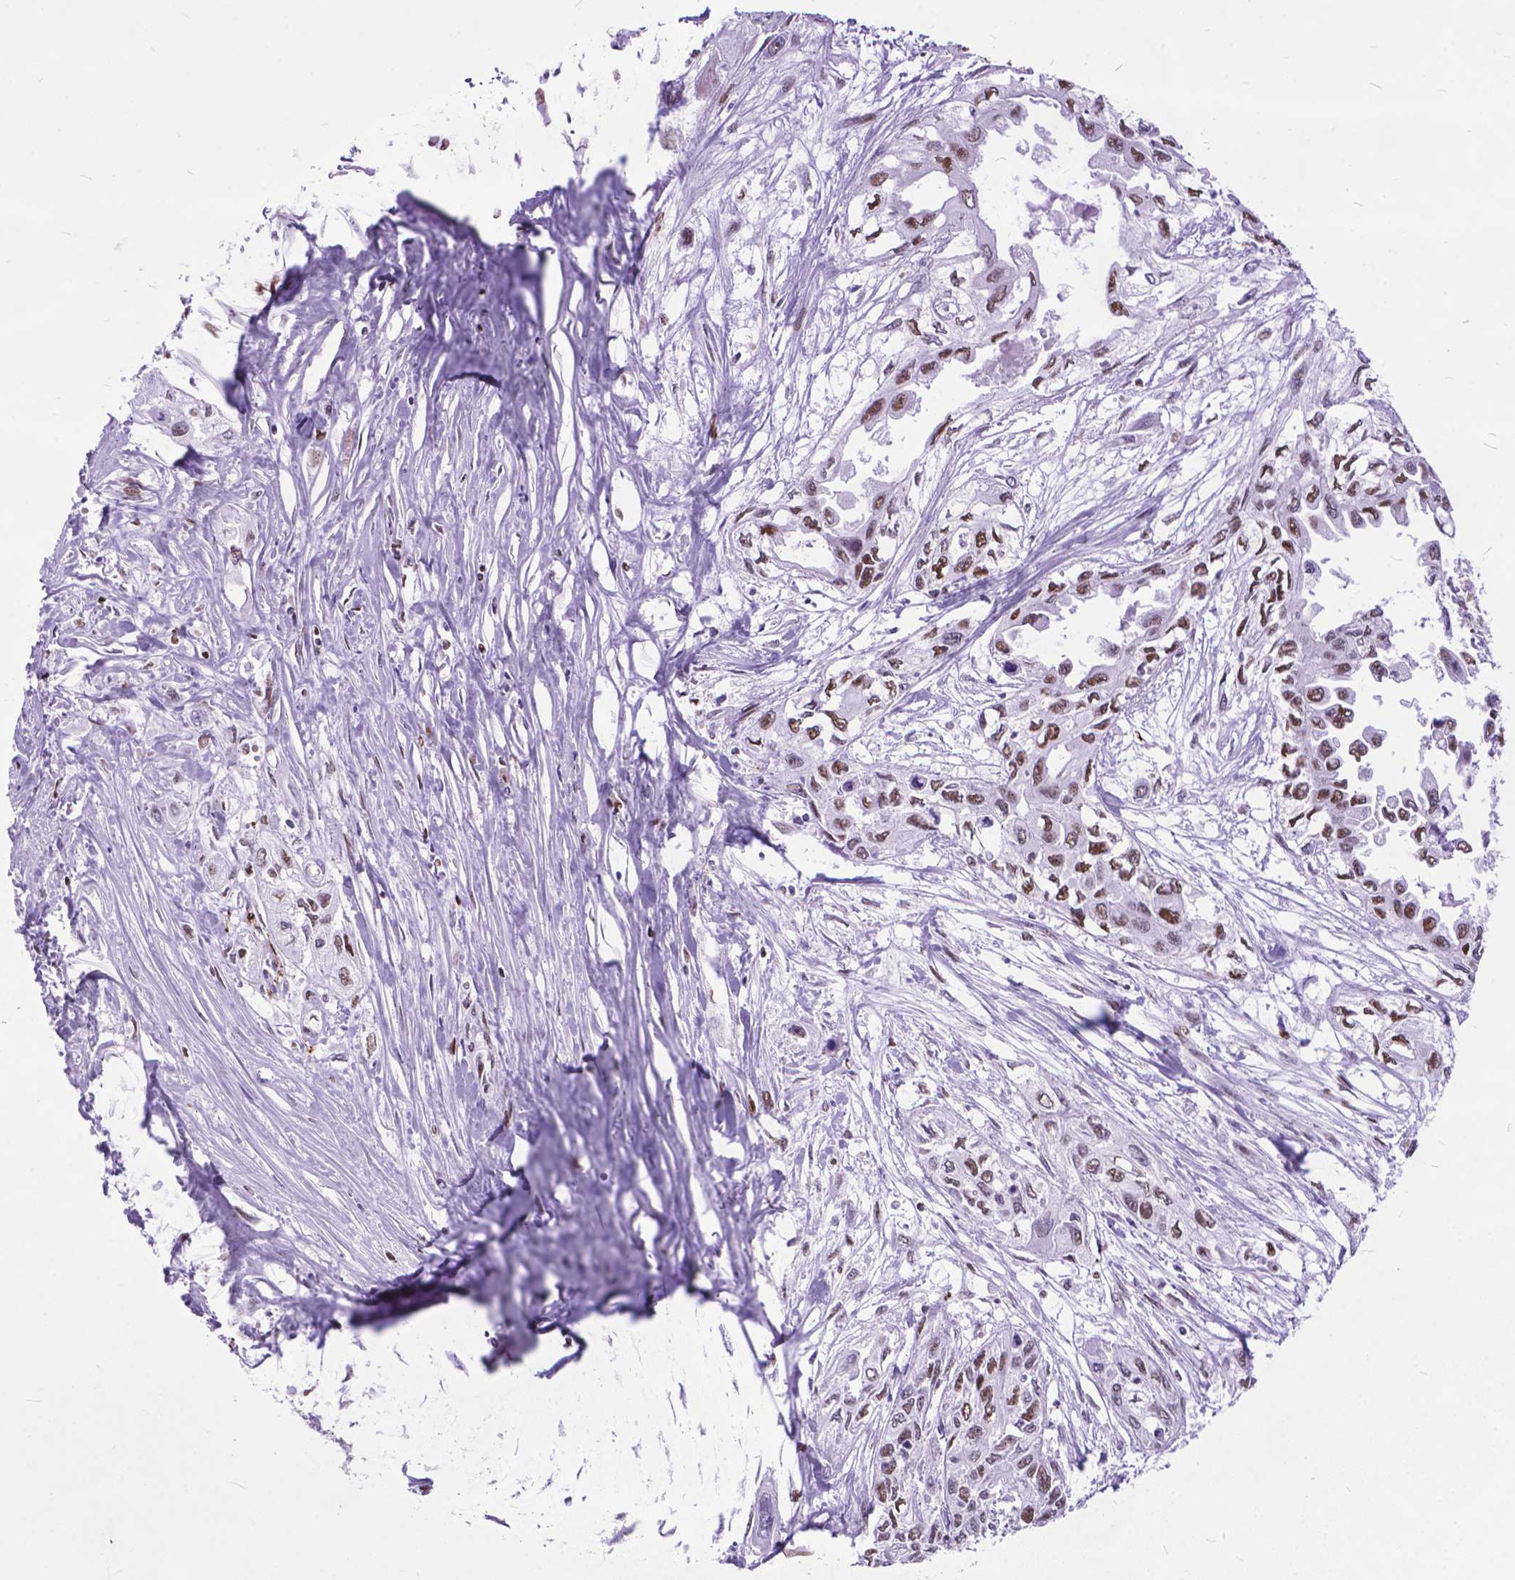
{"staining": {"intensity": "strong", "quantity": ">75%", "location": "nuclear"}, "tissue": "pancreatic cancer", "cell_type": "Tumor cells", "image_type": "cancer", "snomed": [{"axis": "morphology", "description": "Adenocarcinoma, NOS"}, {"axis": "topography", "description": "Pancreas"}], "caption": "IHC image of pancreatic cancer stained for a protein (brown), which displays high levels of strong nuclear positivity in about >75% of tumor cells.", "gene": "POLE4", "patient": {"sex": "female", "age": 55}}